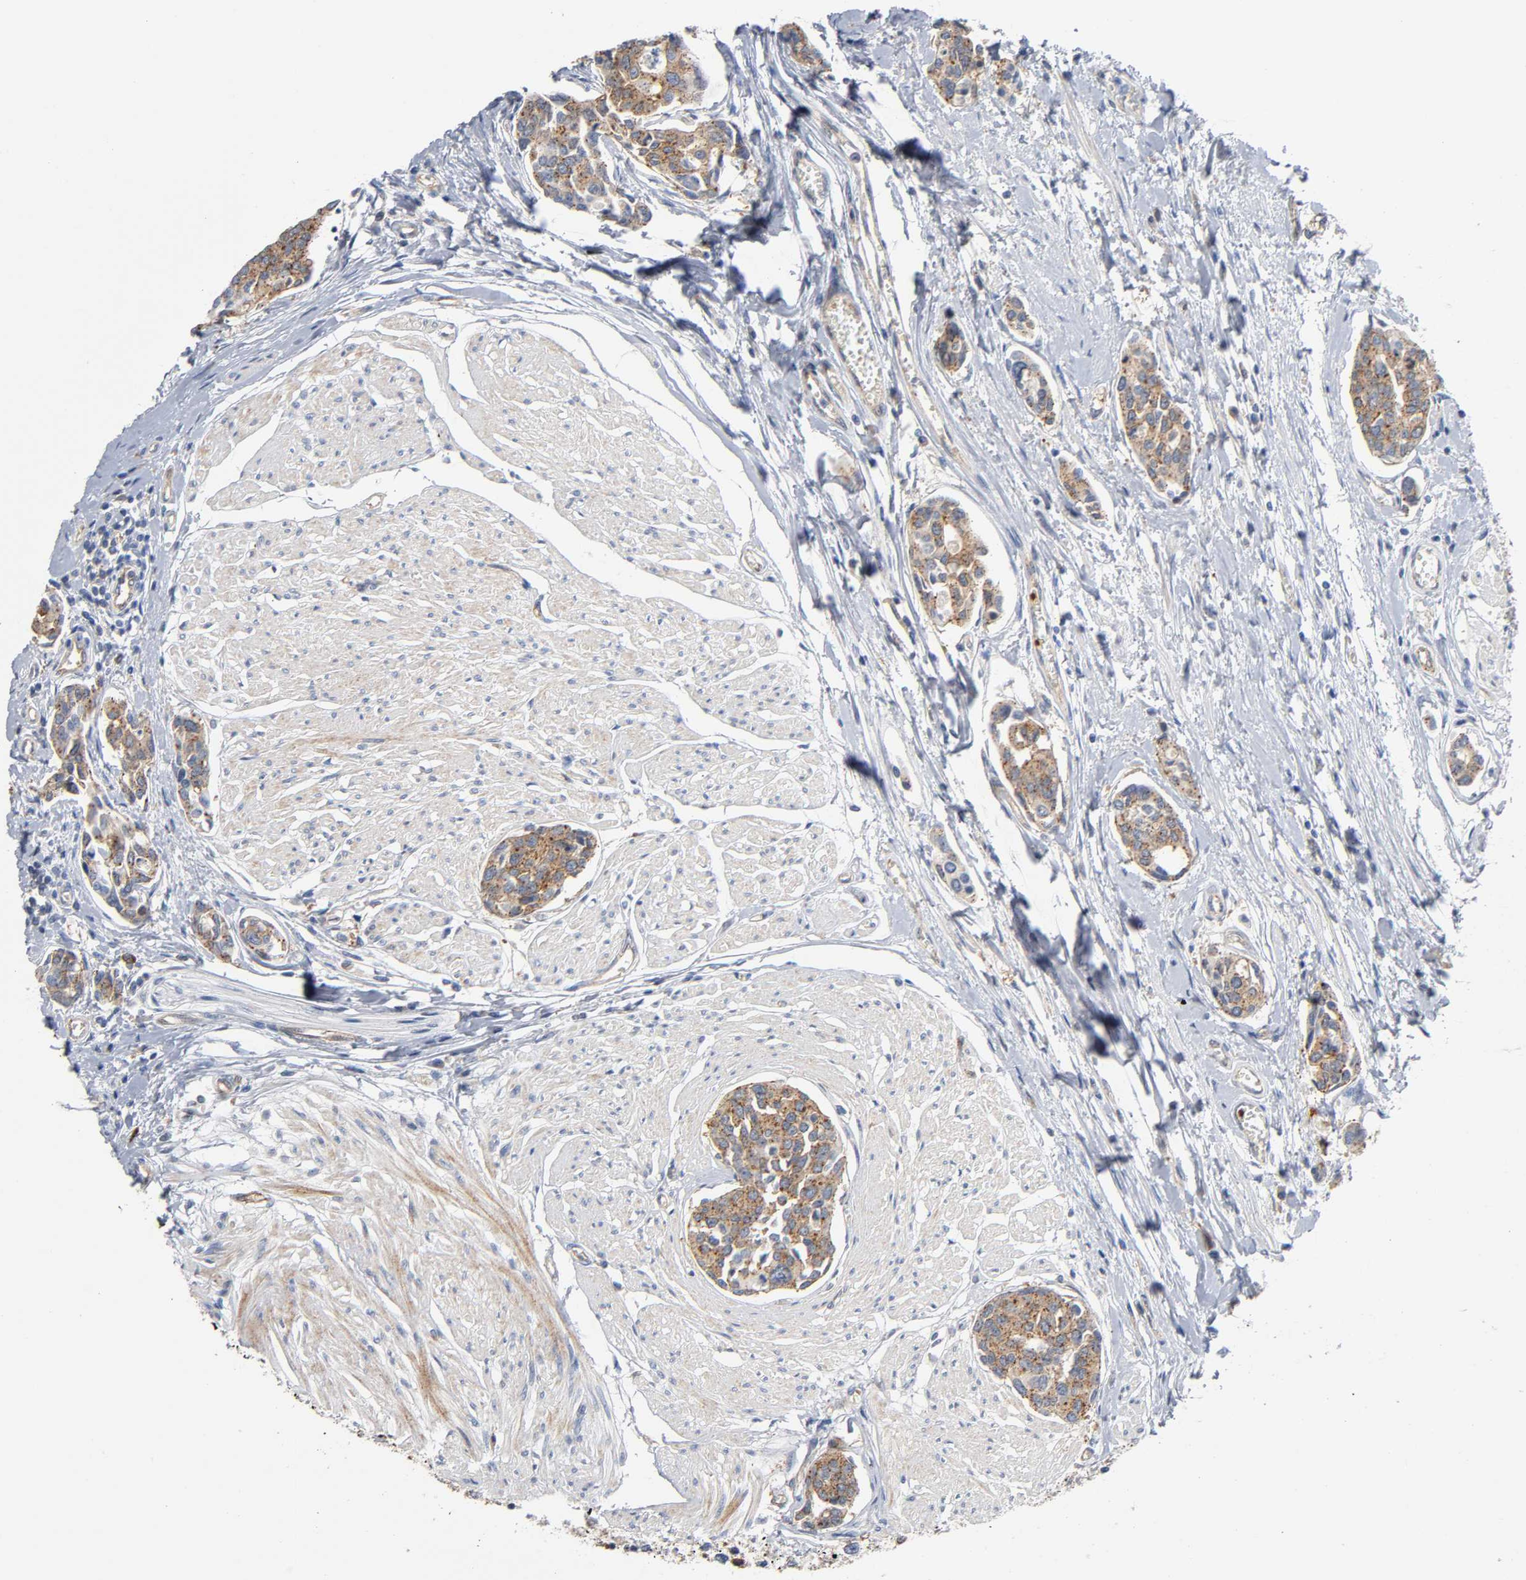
{"staining": {"intensity": "moderate", "quantity": ">75%", "location": "cytoplasmic/membranous"}, "tissue": "urothelial cancer", "cell_type": "Tumor cells", "image_type": "cancer", "snomed": [{"axis": "morphology", "description": "Urothelial carcinoma, High grade"}, {"axis": "topography", "description": "Urinary bladder"}], "caption": "A high-resolution photomicrograph shows IHC staining of urothelial carcinoma (high-grade), which reveals moderate cytoplasmic/membranous expression in about >75% of tumor cells.", "gene": "CD2AP", "patient": {"sex": "male", "age": 78}}